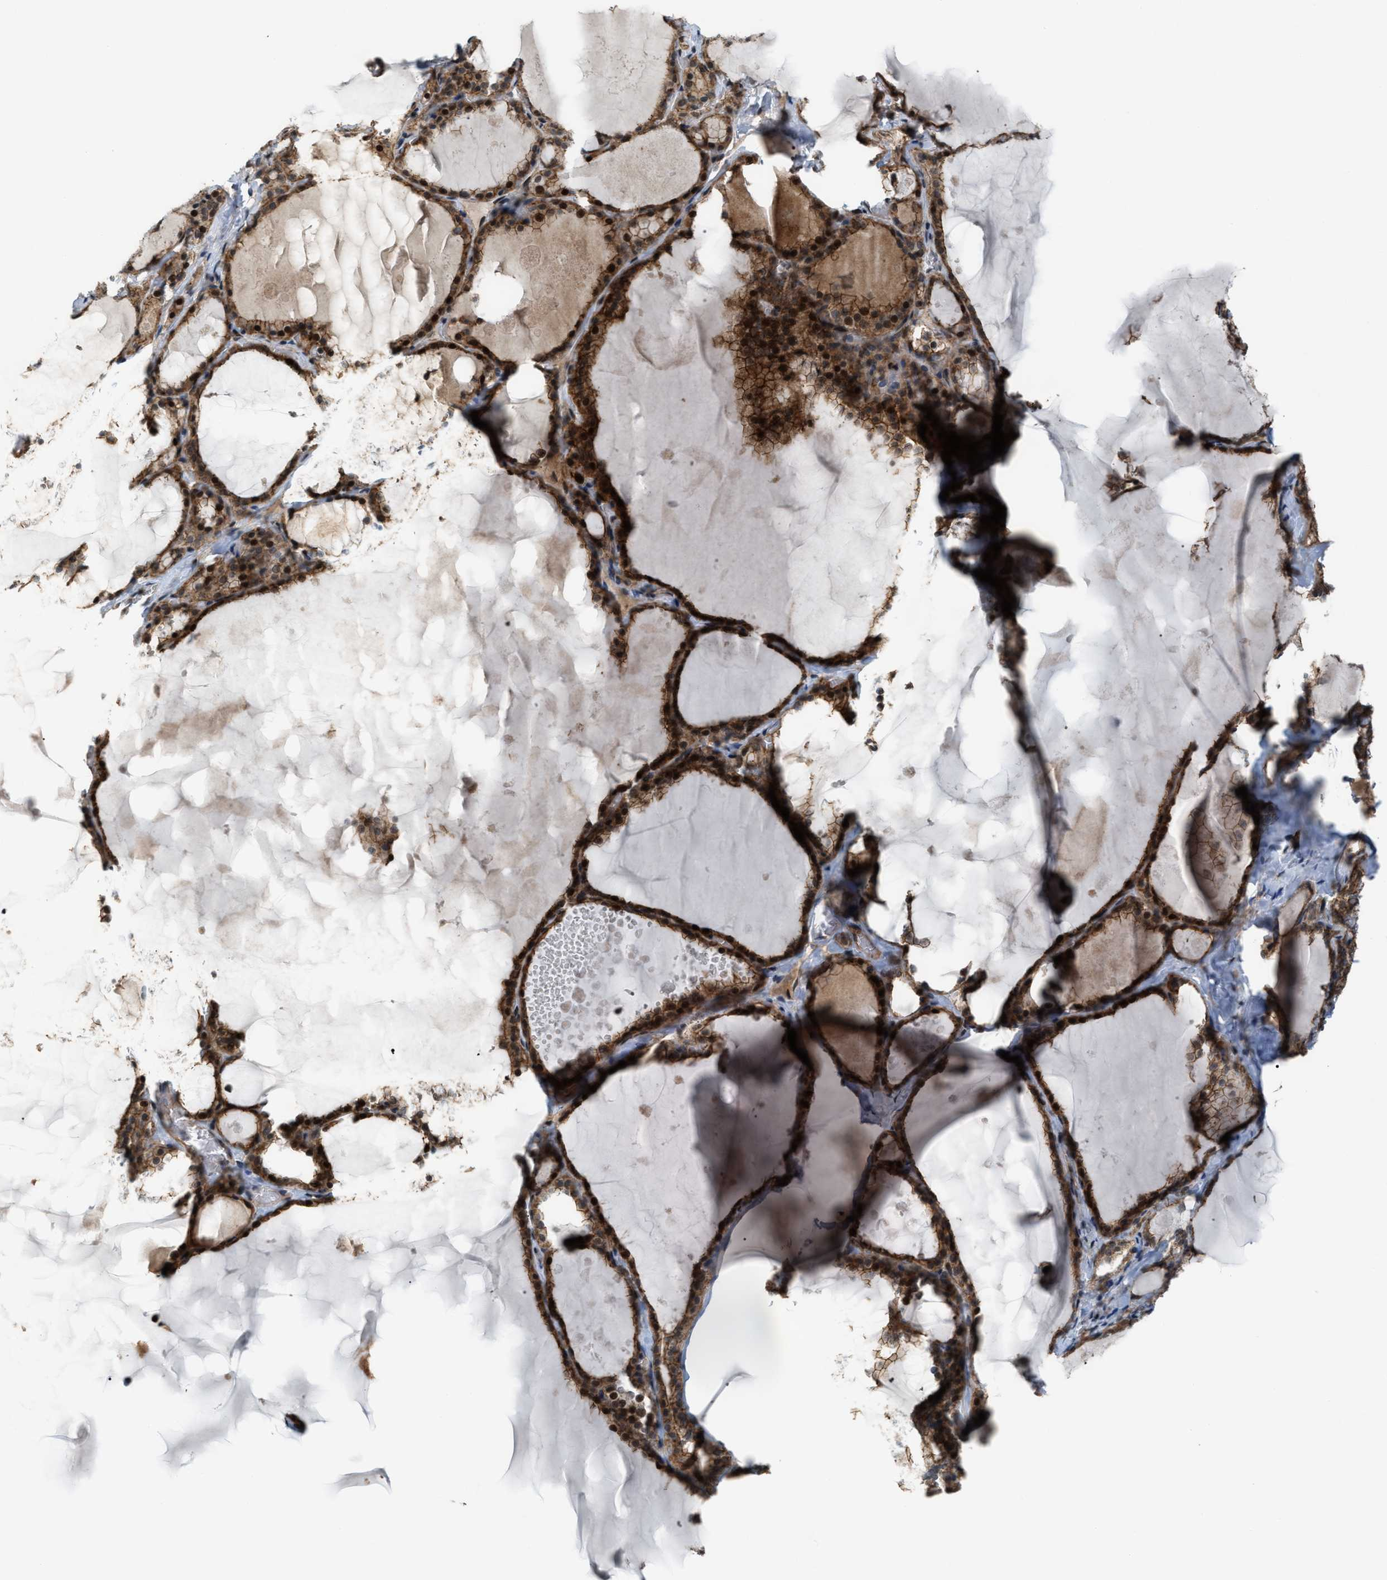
{"staining": {"intensity": "strong", "quantity": ">75%", "location": "cytoplasmic/membranous,nuclear"}, "tissue": "thyroid gland", "cell_type": "Glandular cells", "image_type": "normal", "snomed": [{"axis": "morphology", "description": "Normal tissue, NOS"}, {"axis": "topography", "description": "Thyroid gland"}], "caption": "Protein expression analysis of normal human thyroid gland reveals strong cytoplasmic/membranous,nuclear expression in about >75% of glandular cells.", "gene": "RFFL", "patient": {"sex": "male", "age": 56}}